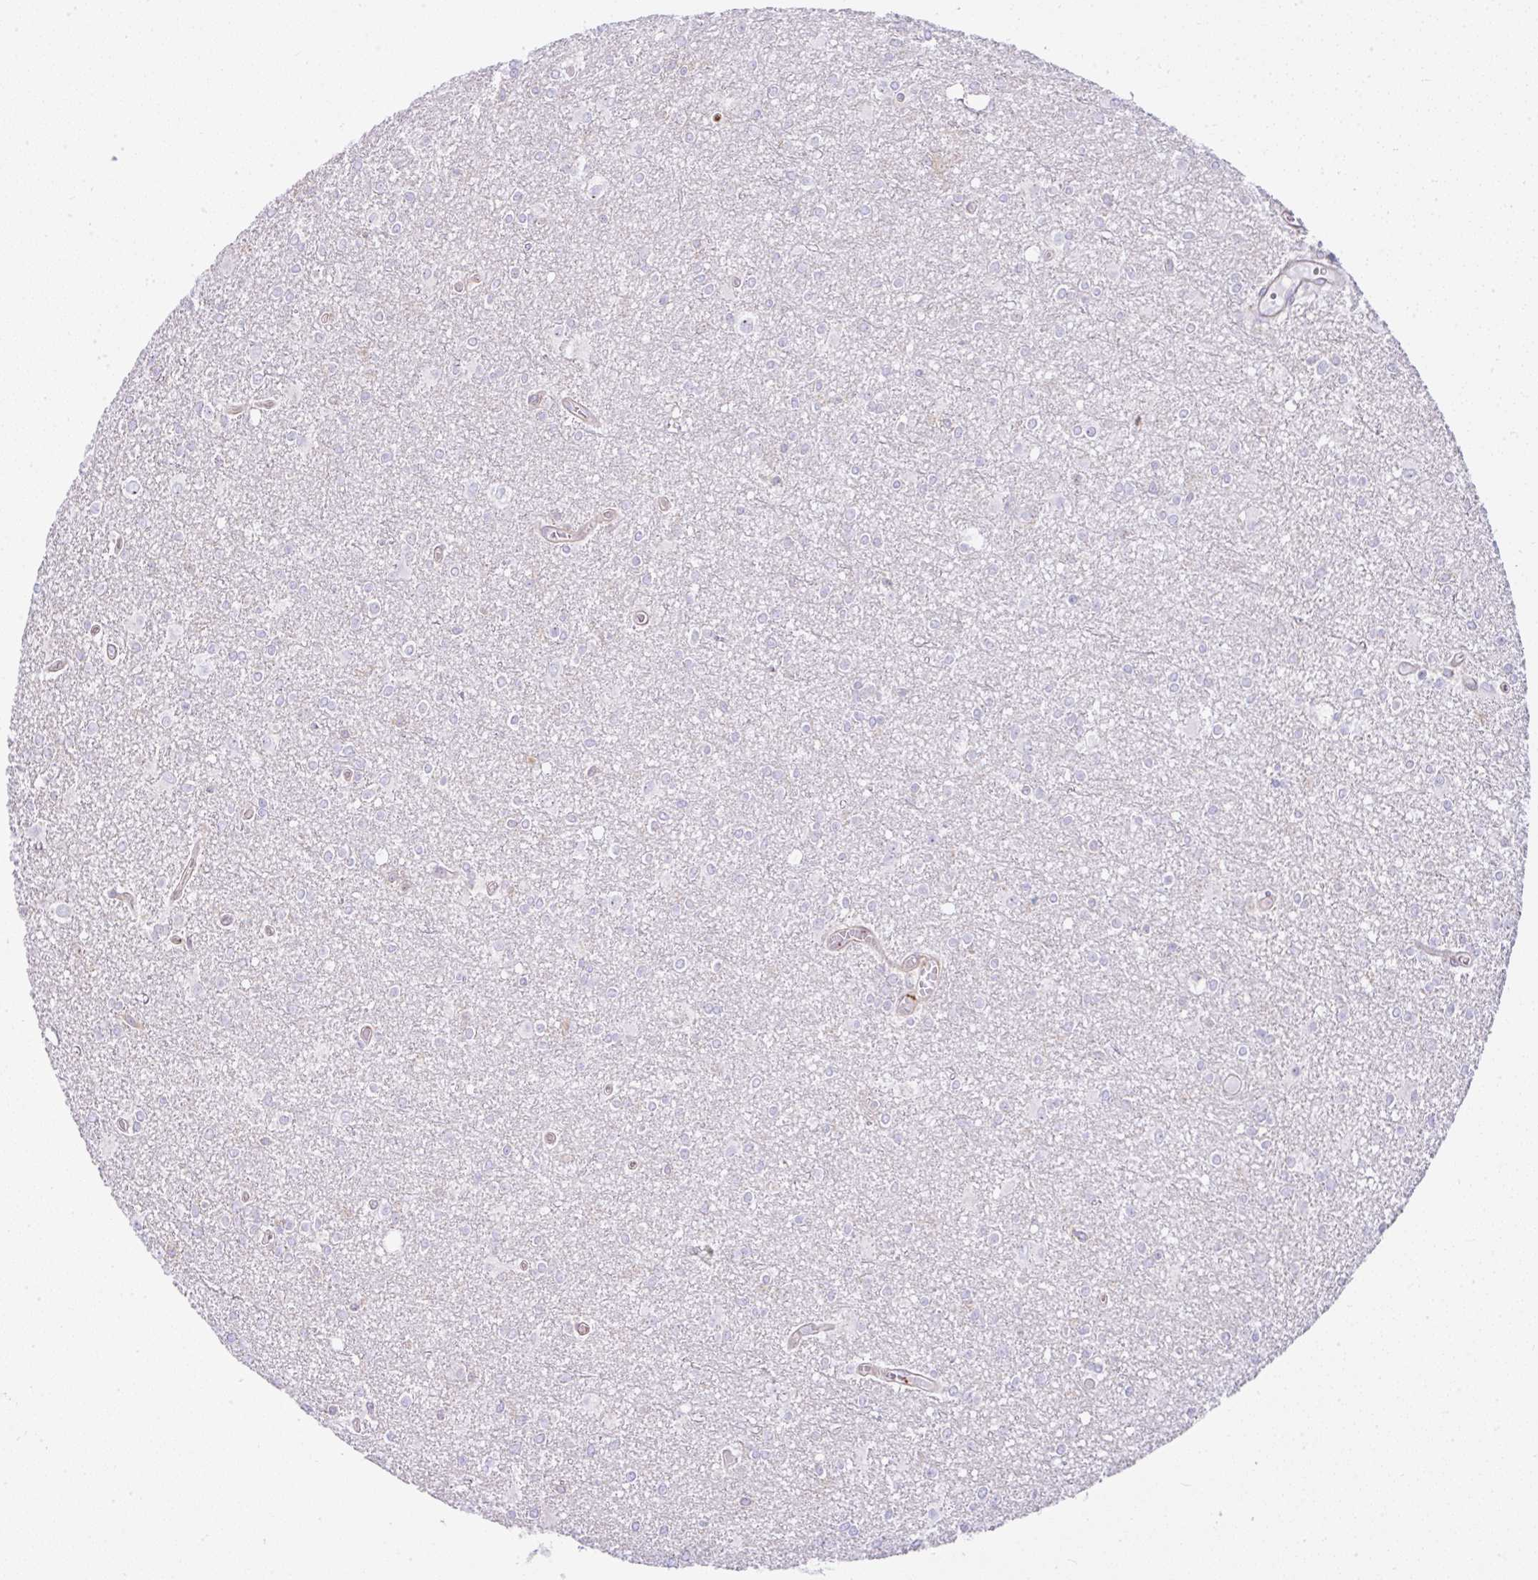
{"staining": {"intensity": "negative", "quantity": "none", "location": "none"}, "tissue": "glioma", "cell_type": "Tumor cells", "image_type": "cancer", "snomed": [{"axis": "morphology", "description": "Glioma, malignant, High grade"}, {"axis": "topography", "description": "Brain"}], "caption": "This is an immunohistochemistry photomicrograph of human glioma. There is no expression in tumor cells.", "gene": "CCDC142", "patient": {"sex": "male", "age": 48}}